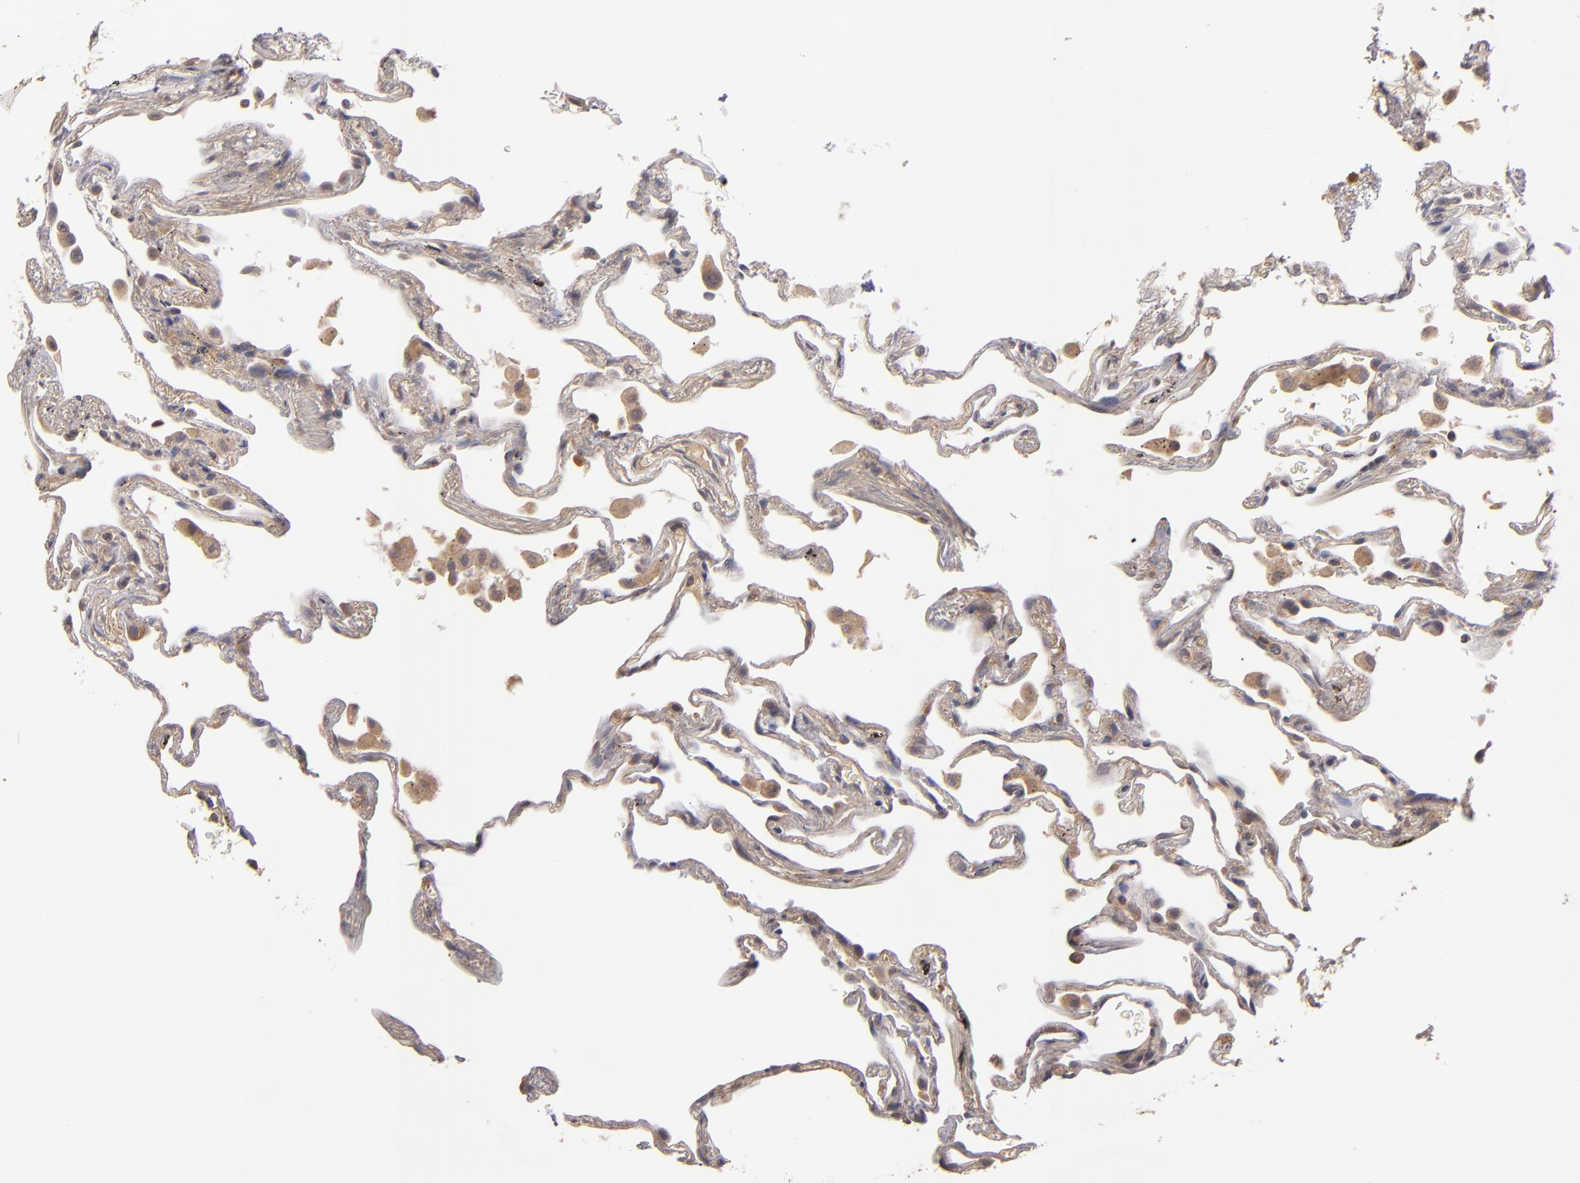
{"staining": {"intensity": "weak", "quantity": "<25%", "location": "cytoplasmic/membranous"}, "tissue": "lung", "cell_type": "Alveolar cells", "image_type": "normal", "snomed": [{"axis": "morphology", "description": "Normal tissue, NOS"}, {"axis": "topography", "description": "Lung"}], "caption": "Protein analysis of benign lung demonstrates no significant positivity in alveolar cells.", "gene": "UPF3B", "patient": {"sex": "male", "age": 59}}